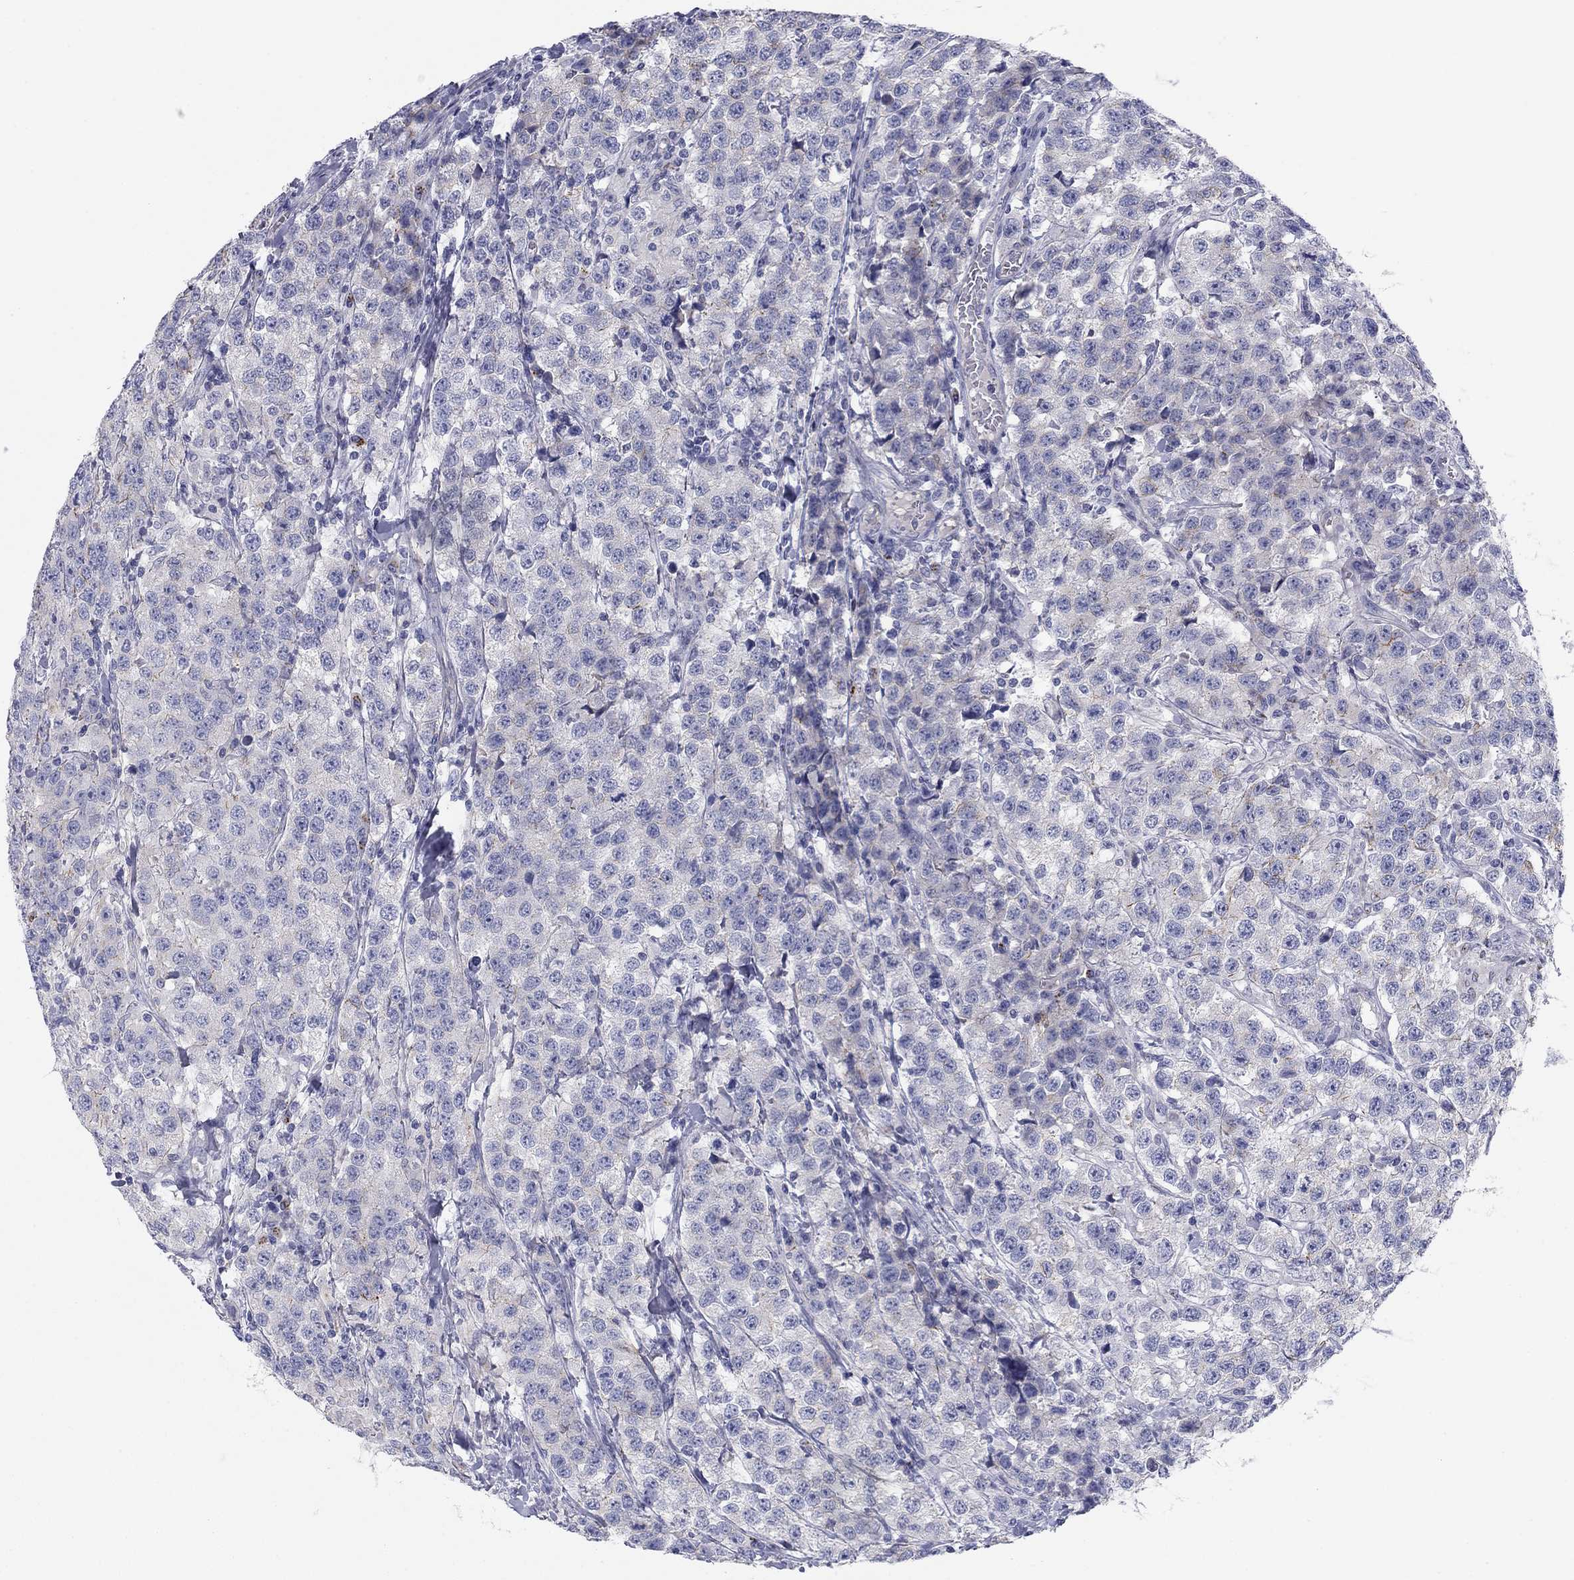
{"staining": {"intensity": "weak", "quantity": "<25%", "location": "cytoplasmic/membranous"}, "tissue": "testis cancer", "cell_type": "Tumor cells", "image_type": "cancer", "snomed": [{"axis": "morphology", "description": "Seminoma, NOS"}, {"axis": "topography", "description": "Testis"}], "caption": "Tumor cells are negative for brown protein staining in seminoma (testis).", "gene": "SEPTIN3", "patient": {"sex": "male", "age": 59}}